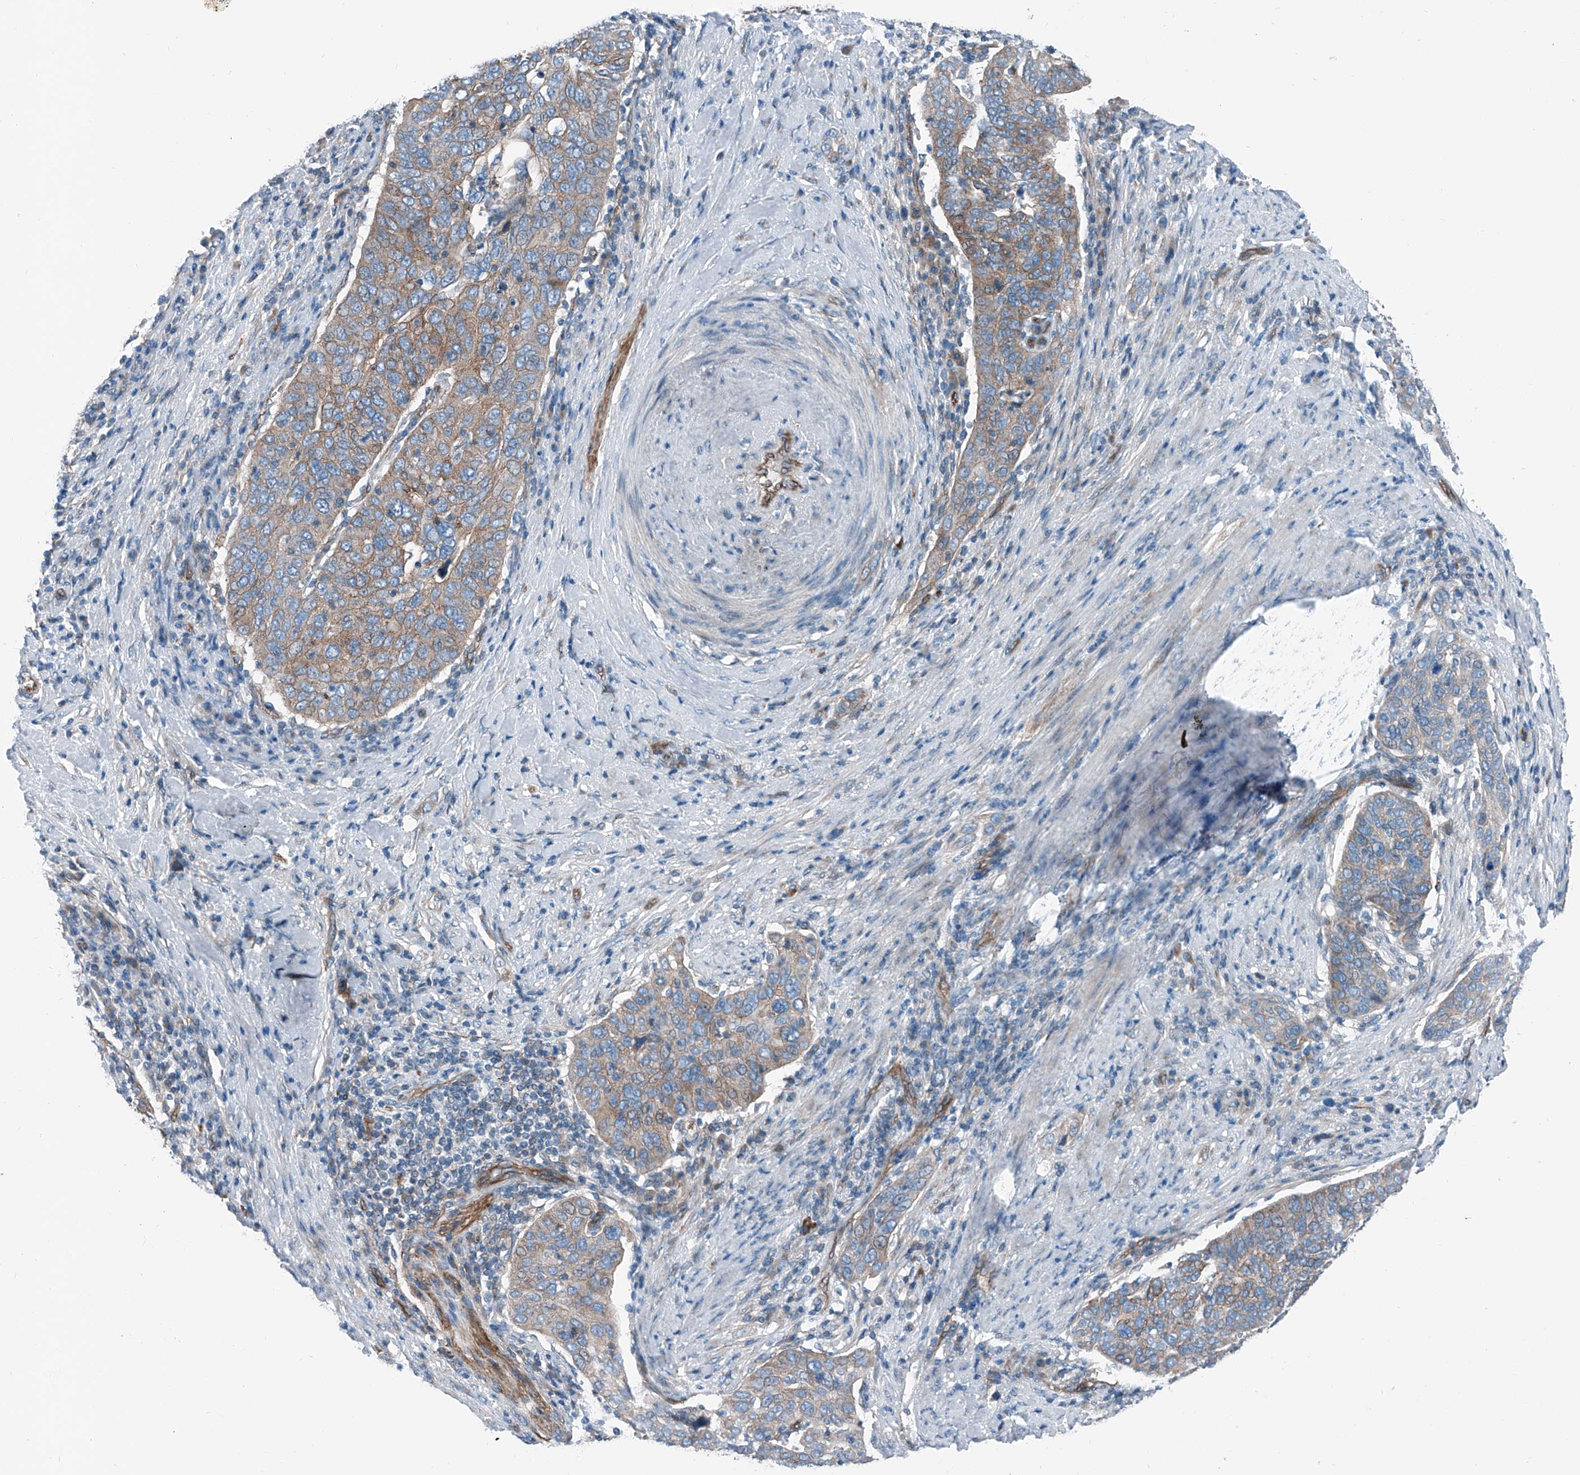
{"staining": {"intensity": "moderate", "quantity": "25%-75%", "location": "cytoplasmic/membranous"}, "tissue": "cervical cancer", "cell_type": "Tumor cells", "image_type": "cancer", "snomed": [{"axis": "morphology", "description": "Squamous cell carcinoma, NOS"}, {"axis": "topography", "description": "Cervix"}], "caption": "Squamous cell carcinoma (cervical) stained with a protein marker exhibits moderate staining in tumor cells.", "gene": "THEMIS2", "patient": {"sex": "female", "age": 60}}